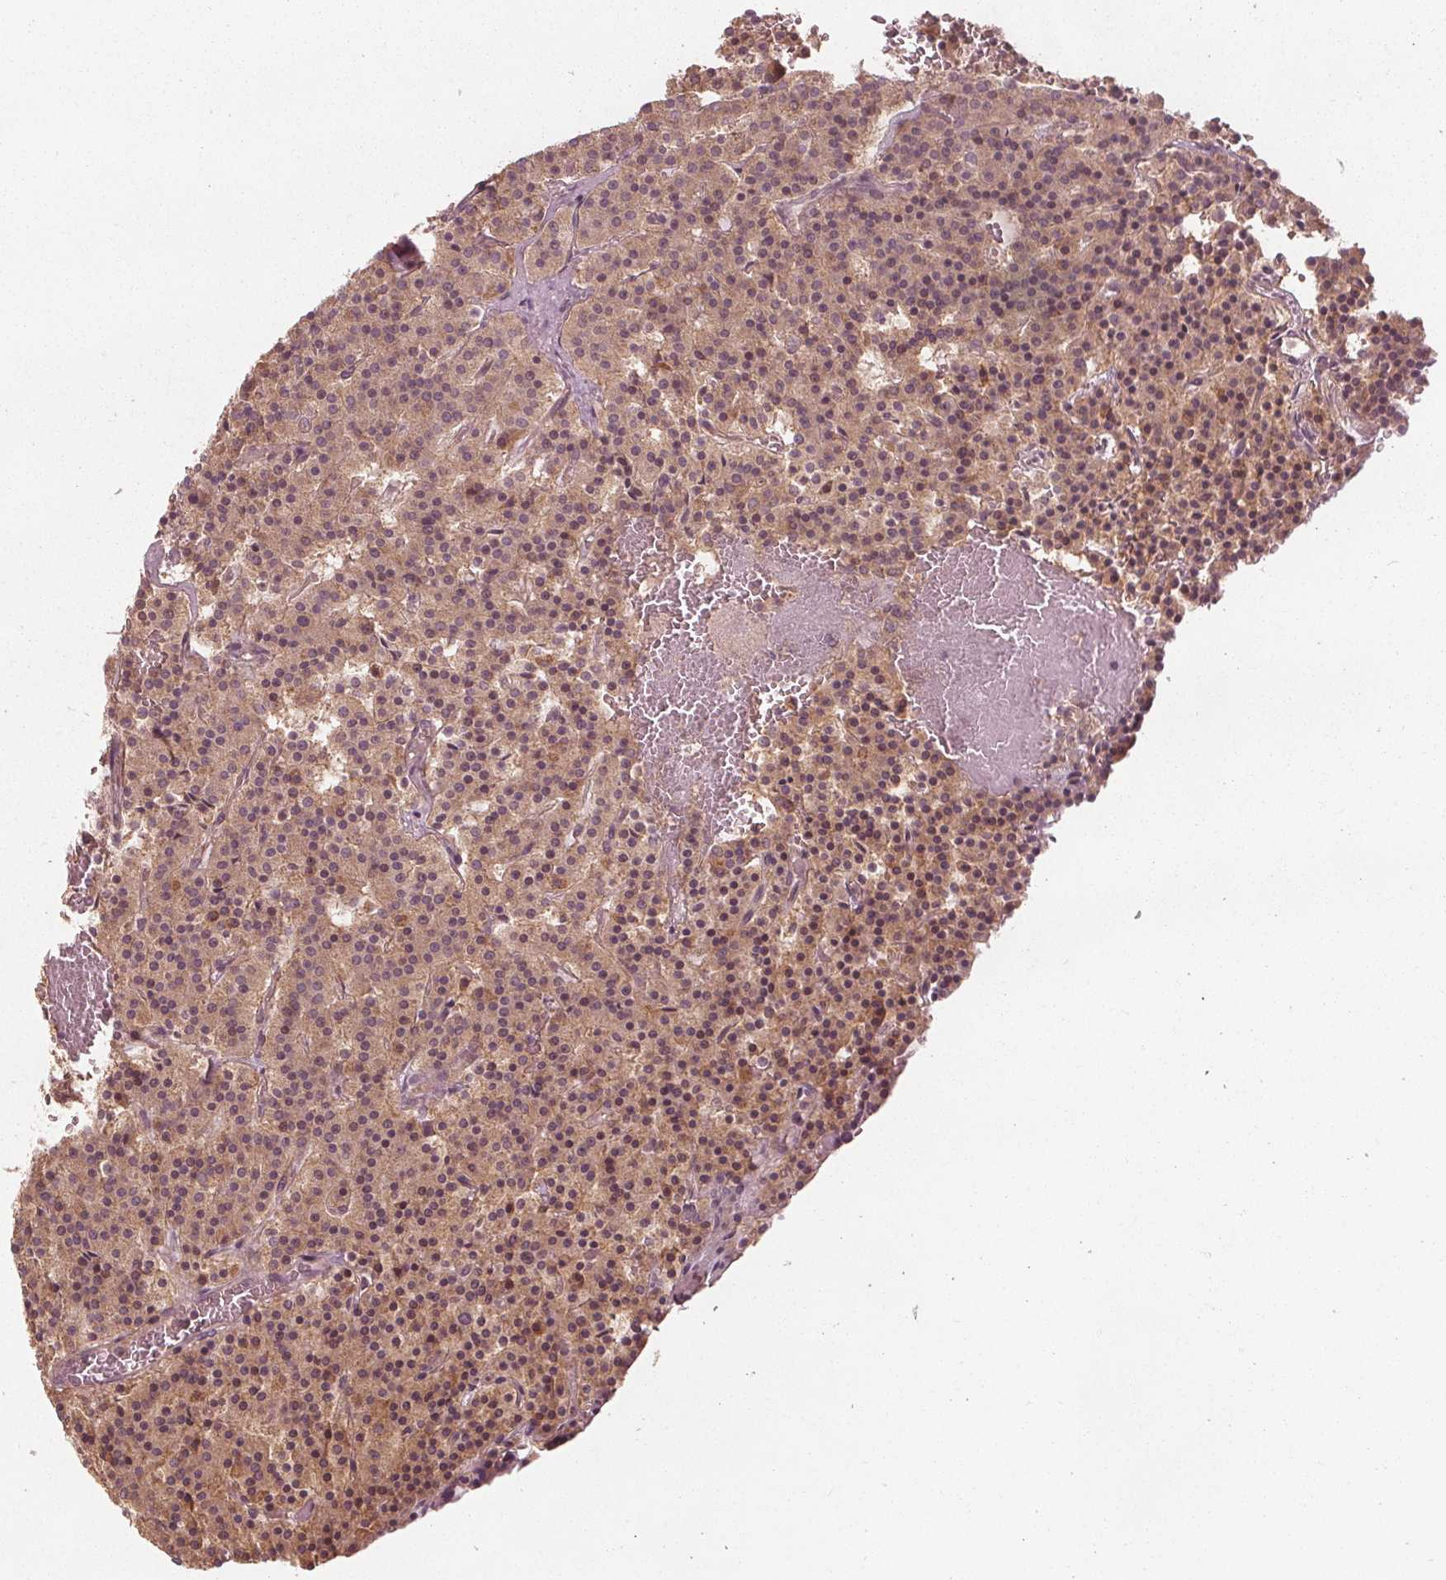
{"staining": {"intensity": "weak", "quantity": ">75%", "location": "cytoplasmic/membranous"}, "tissue": "carcinoid", "cell_type": "Tumor cells", "image_type": "cancer", "snomed": [{"axis": "morphology", "description": "Carcinoid, malignant, NOS"}, {"axis": "topography", "description": "Lung"}], "caption": "Human malignant carcinoid stained for a protein (brown) reveals weak cytoplasmic/membranous positive expression in approximately >75% of tumor cells.", "gene": "GNB2", "patient": {"sex": "male", "age": 70}}